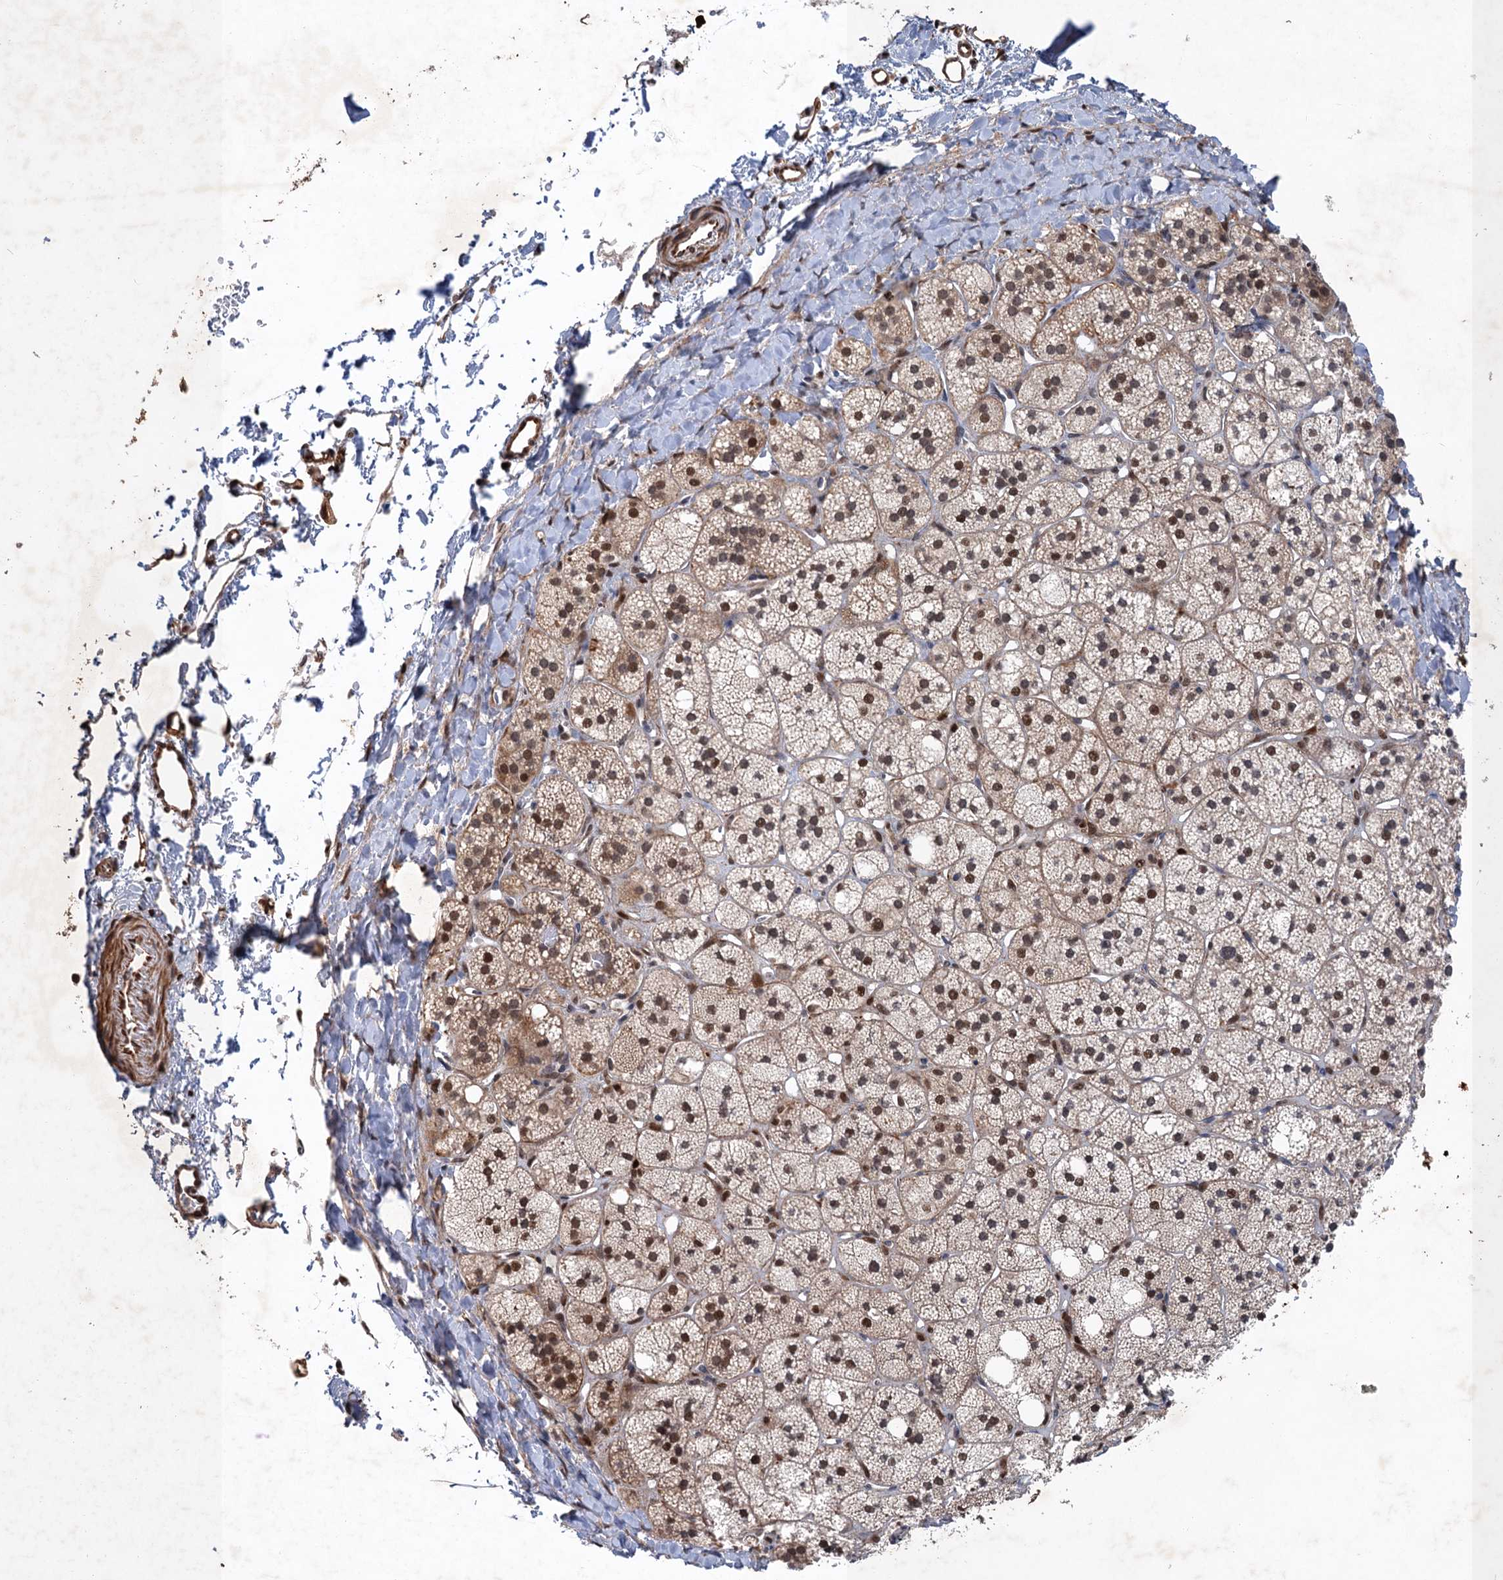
{"staining": {"intensity": "moderate", "quantity": "25%-75%", "location": "cytoplasmic/membranous,nuclear"}, "tissue": "adrenal gland", "cell_type": "Glandular cells", "image_type": "normal", "snomed": [{"axis": "morphology", "description": "Normal tissue, NOS"}, {"axis": "topography", "description": "Adrenal gland"}], "caption": "The photomicrograph reveals a brown stain indicating the presence of a protein in the cytoplasmic/membranous,nuclear of glandular cells in adrenal gland. Nuclei are stained in blue.", "gene": "TTC31", "patient": {"sex": "male", "age": 61}}